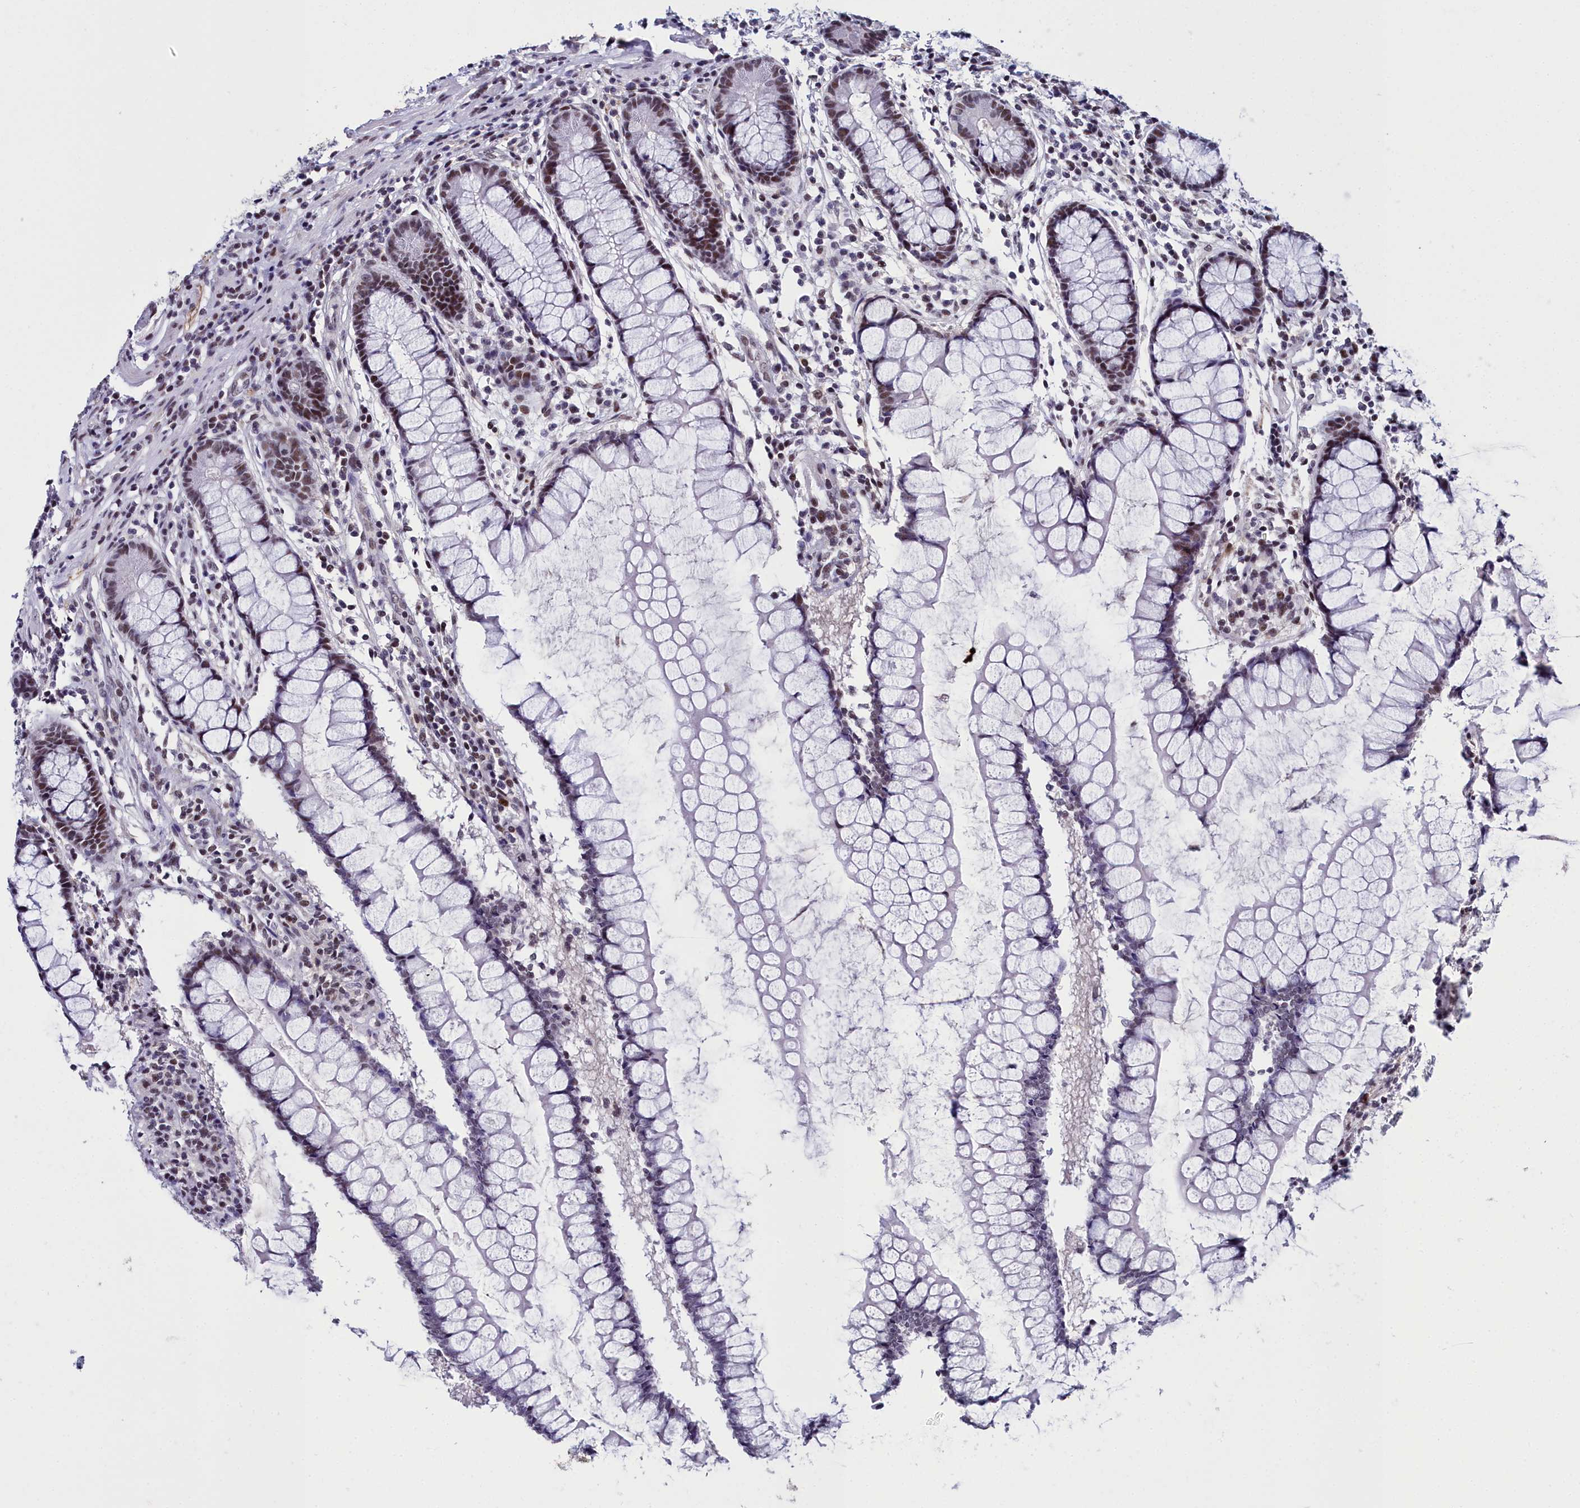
{"staining": {"intensity": "weak", "quantity": ">75%", "location": "nuclear"}, "tissue": "colon", "cell_type": "Endothelial cells", "image_type": "normal", "snomed": [{"axis": "morphology", "description": "Normal tissue, NOS"}, {"axis": "morphology", "description": "Adenocarcinoma, NOS"}, {"axis": "topography", "description": "Colon"}], "caption": "Colon stained with immunohistochemistry (IHC) demonstrates weak nuclear expression in about >75% of endothelial cells. Nuclei are stained in blue.", "gene": "CCDC97", "patient": {"sex": "female", "age": 55}}